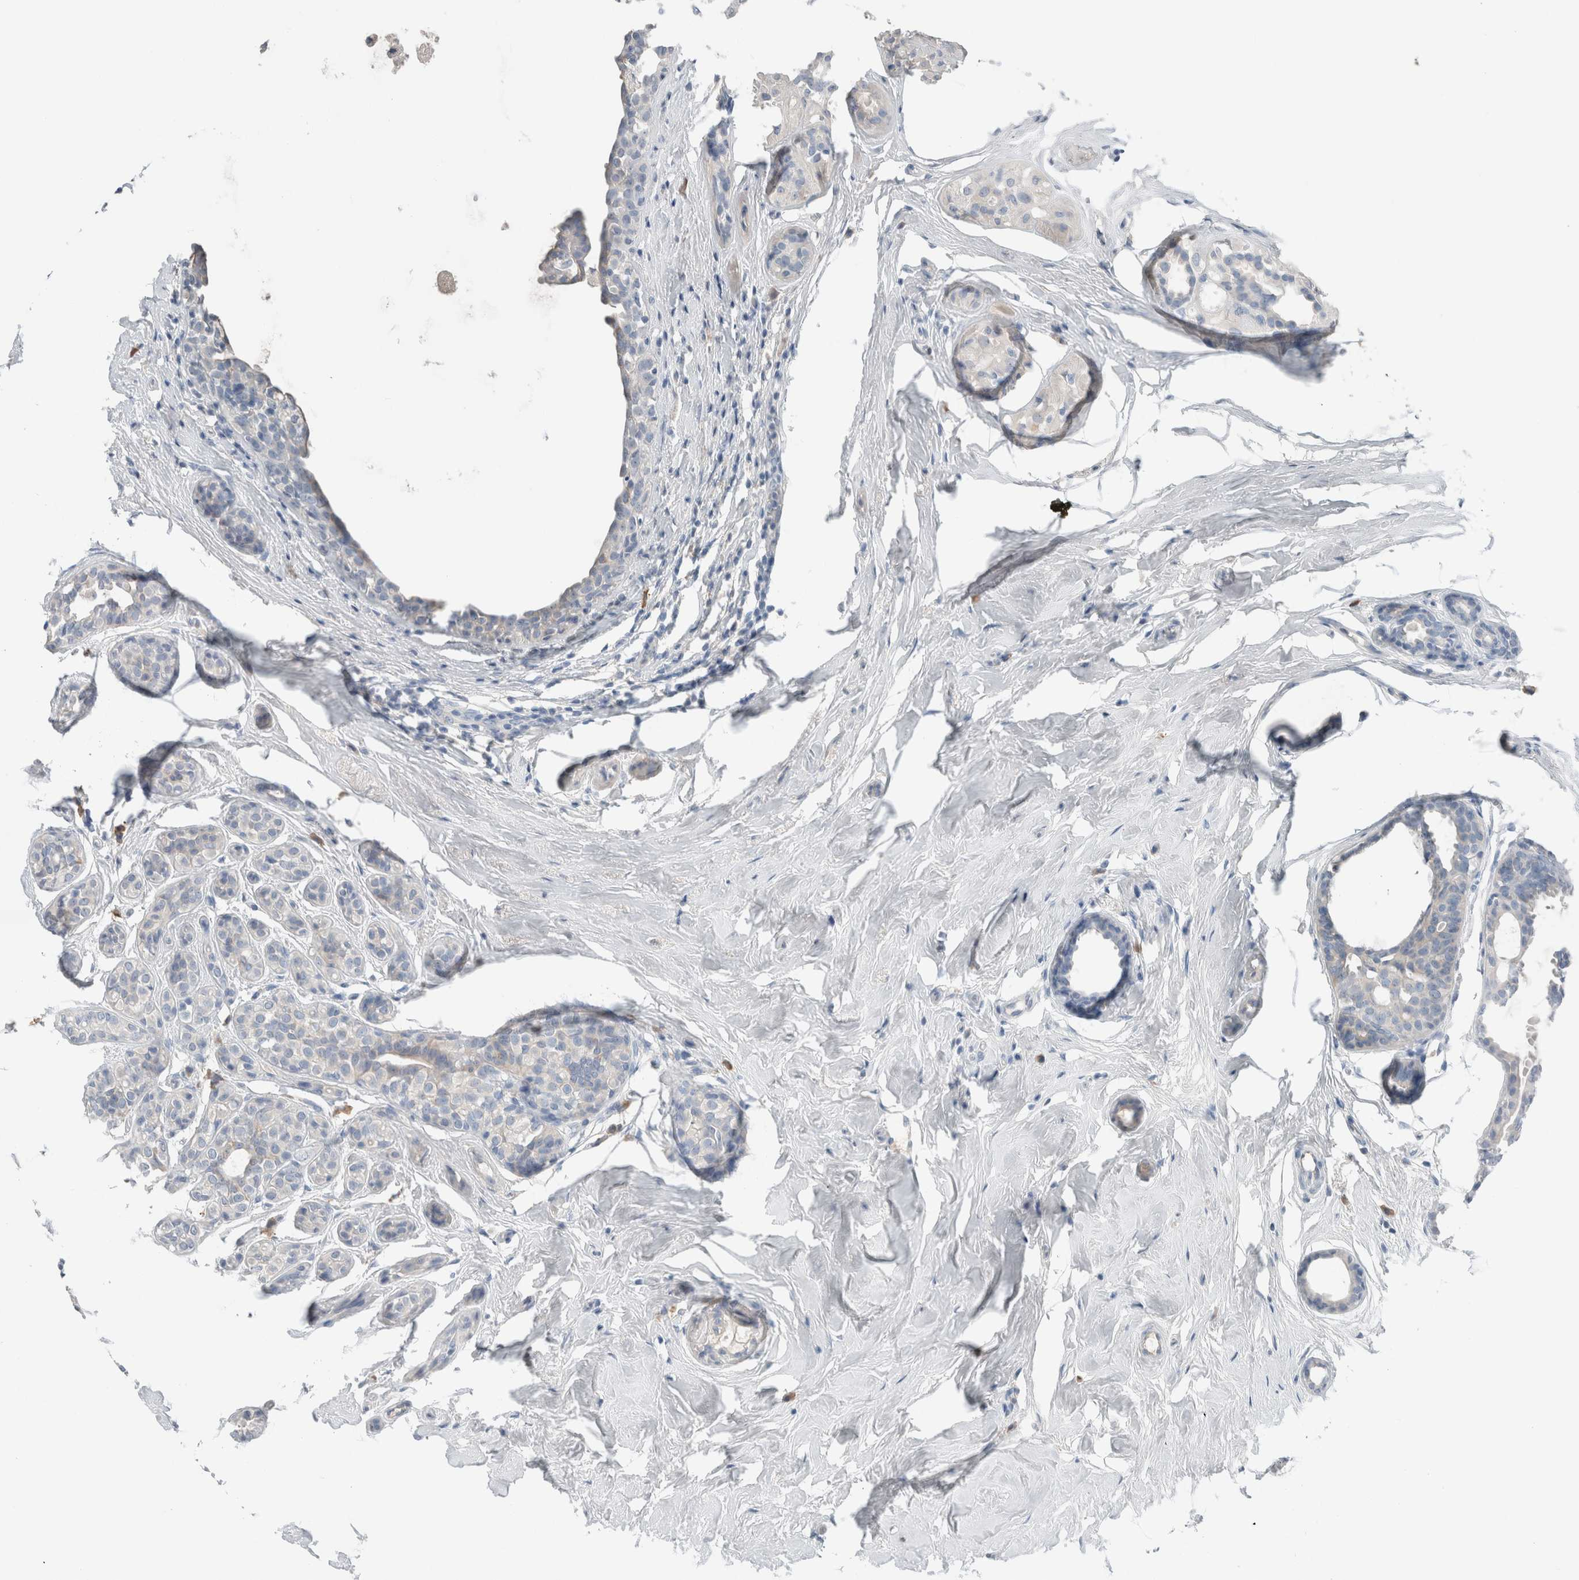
{"staining": {"intensity": "negative", "quantity": "none", "location": "none"}, "tissue": "breast cancer", "cell_type": "Tumor cells", "image_type": "cancer", "snomed": [{"axis": "morphology", "description": "Duct carcinoma"}, {"axis": "topography", "description": "Breast"}], "caption": "A photomicrograph of human invasive ductal carcinoma (breast) is negative for staining in tumor cells. The staining was performed using DAB to visualize the protein expression in brown, while the nuclei were stained in blue with hematoxylin (Magnification: 20x).", "gene": "DUOX1", "patient": {"sex": "female", "age": 55}}